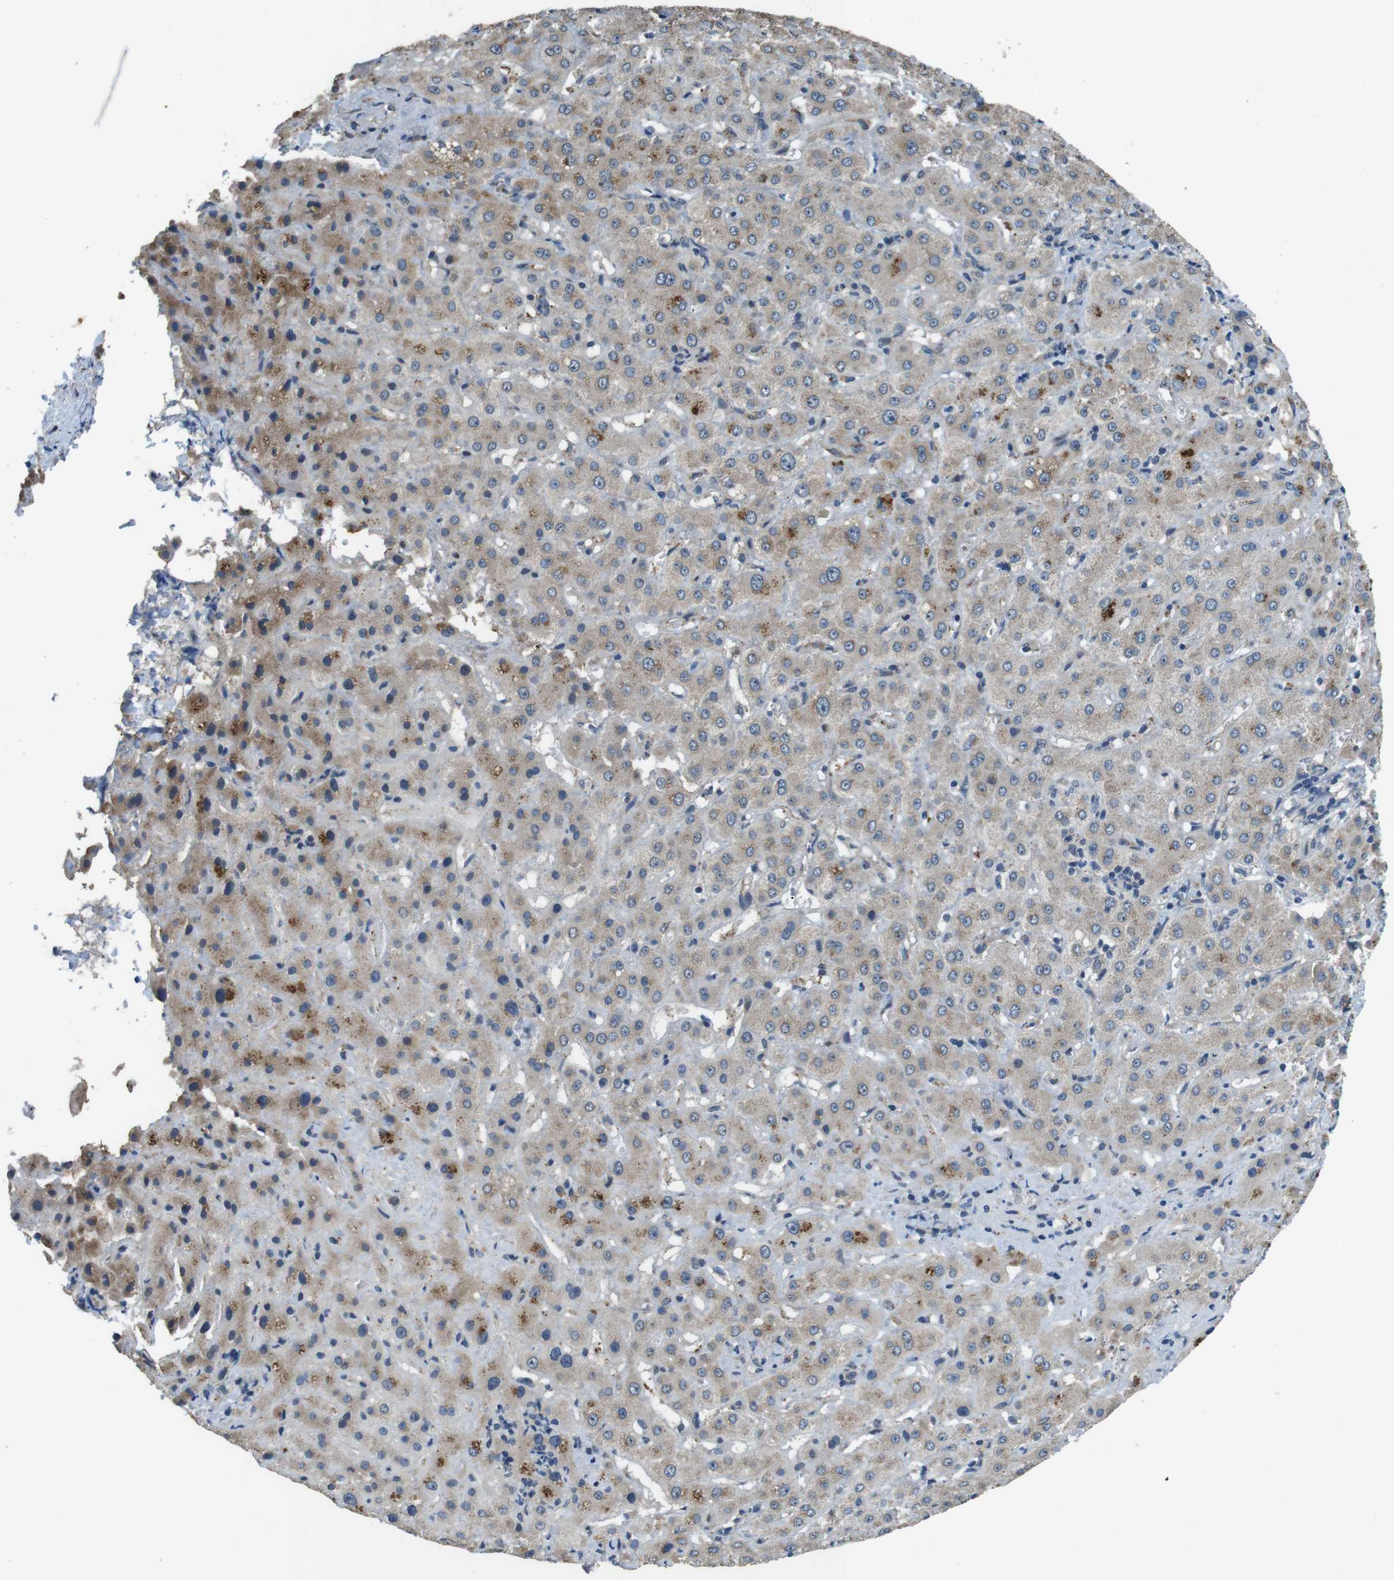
{"staining": {"intensity": "weak", "quantity": ">75%", "location": "cytoplasmic/membranous"}, "tissue": "liver cancer", "cell_type": "Tumor cells", "image_type": "cancer", "snomed": [{"axis": "morphology", "description": "Cholangiocarcinoma"}, {"axis": "topography", "description": "Liver"}], "caption": "Brown immunohistochemical staining in cholangiocarcinoma (liver) exhibits weak cytoplasmic/membranous expression in about >75% of tumor cells.", "gene": "CLDN7", "patient": {"sex": "female", "age": 65}}